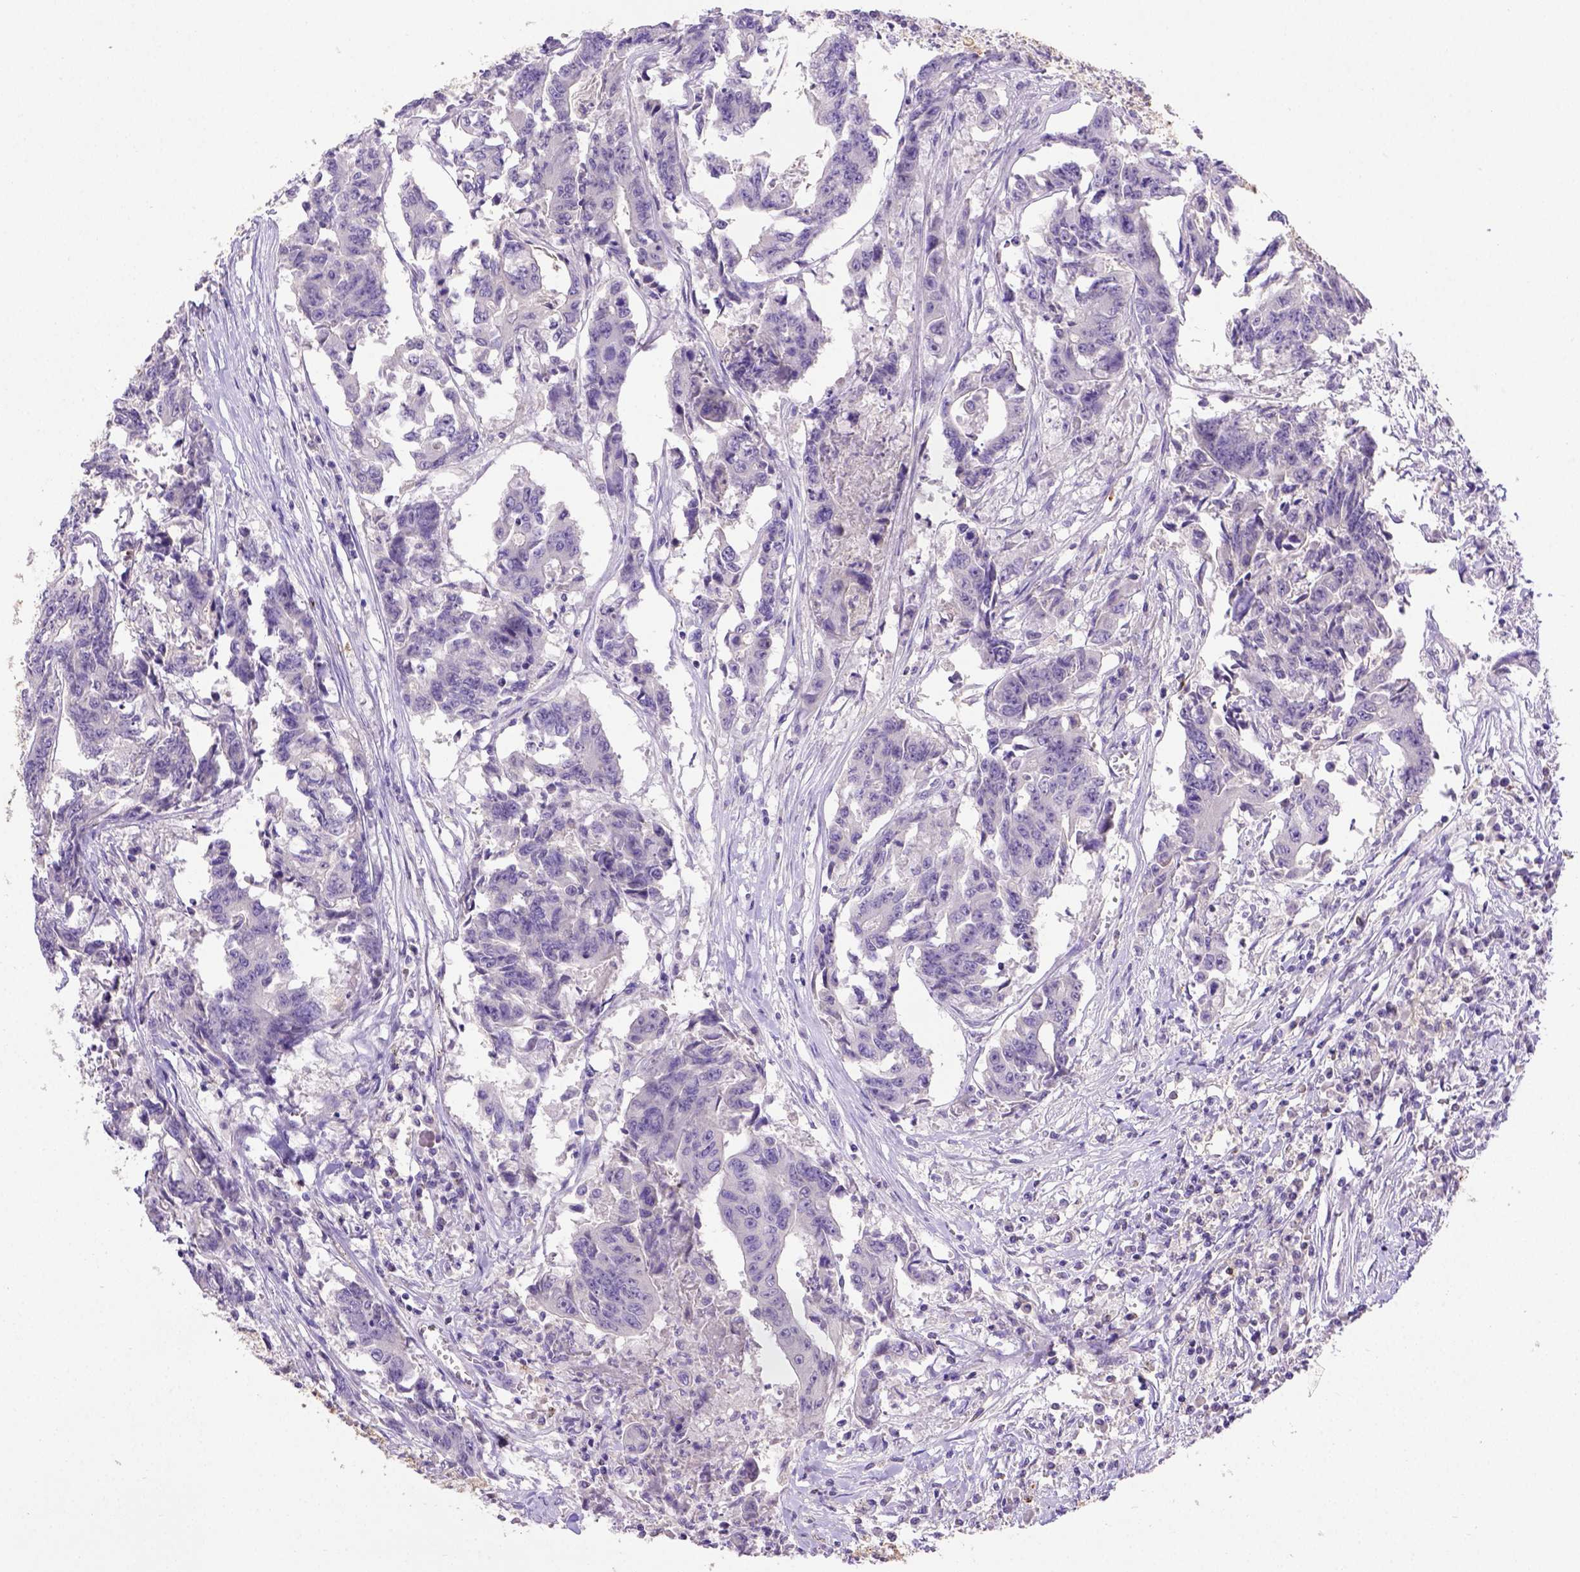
{"staining": {"intensity": "negative", "quantity": "none", "location": "none"}, "tissue": "colorectal cancer", "cell_type": "Tumor cells", "image_type": "cancer", "snomed": [{"axis": "morphology", "description": "Adenocarcinoma, NOS"}, {"axis": "topography", "description": "Rectum"}], "caption": "This image is of adenocarcinoma (colorectal) stained with immunohistochemistry to label a protein in brown with the nuclei are counter-stained blue. There is no staining in tumor cells.", "gene": "B3GAT1", "patient": {"sex": "male", "age": 54}}